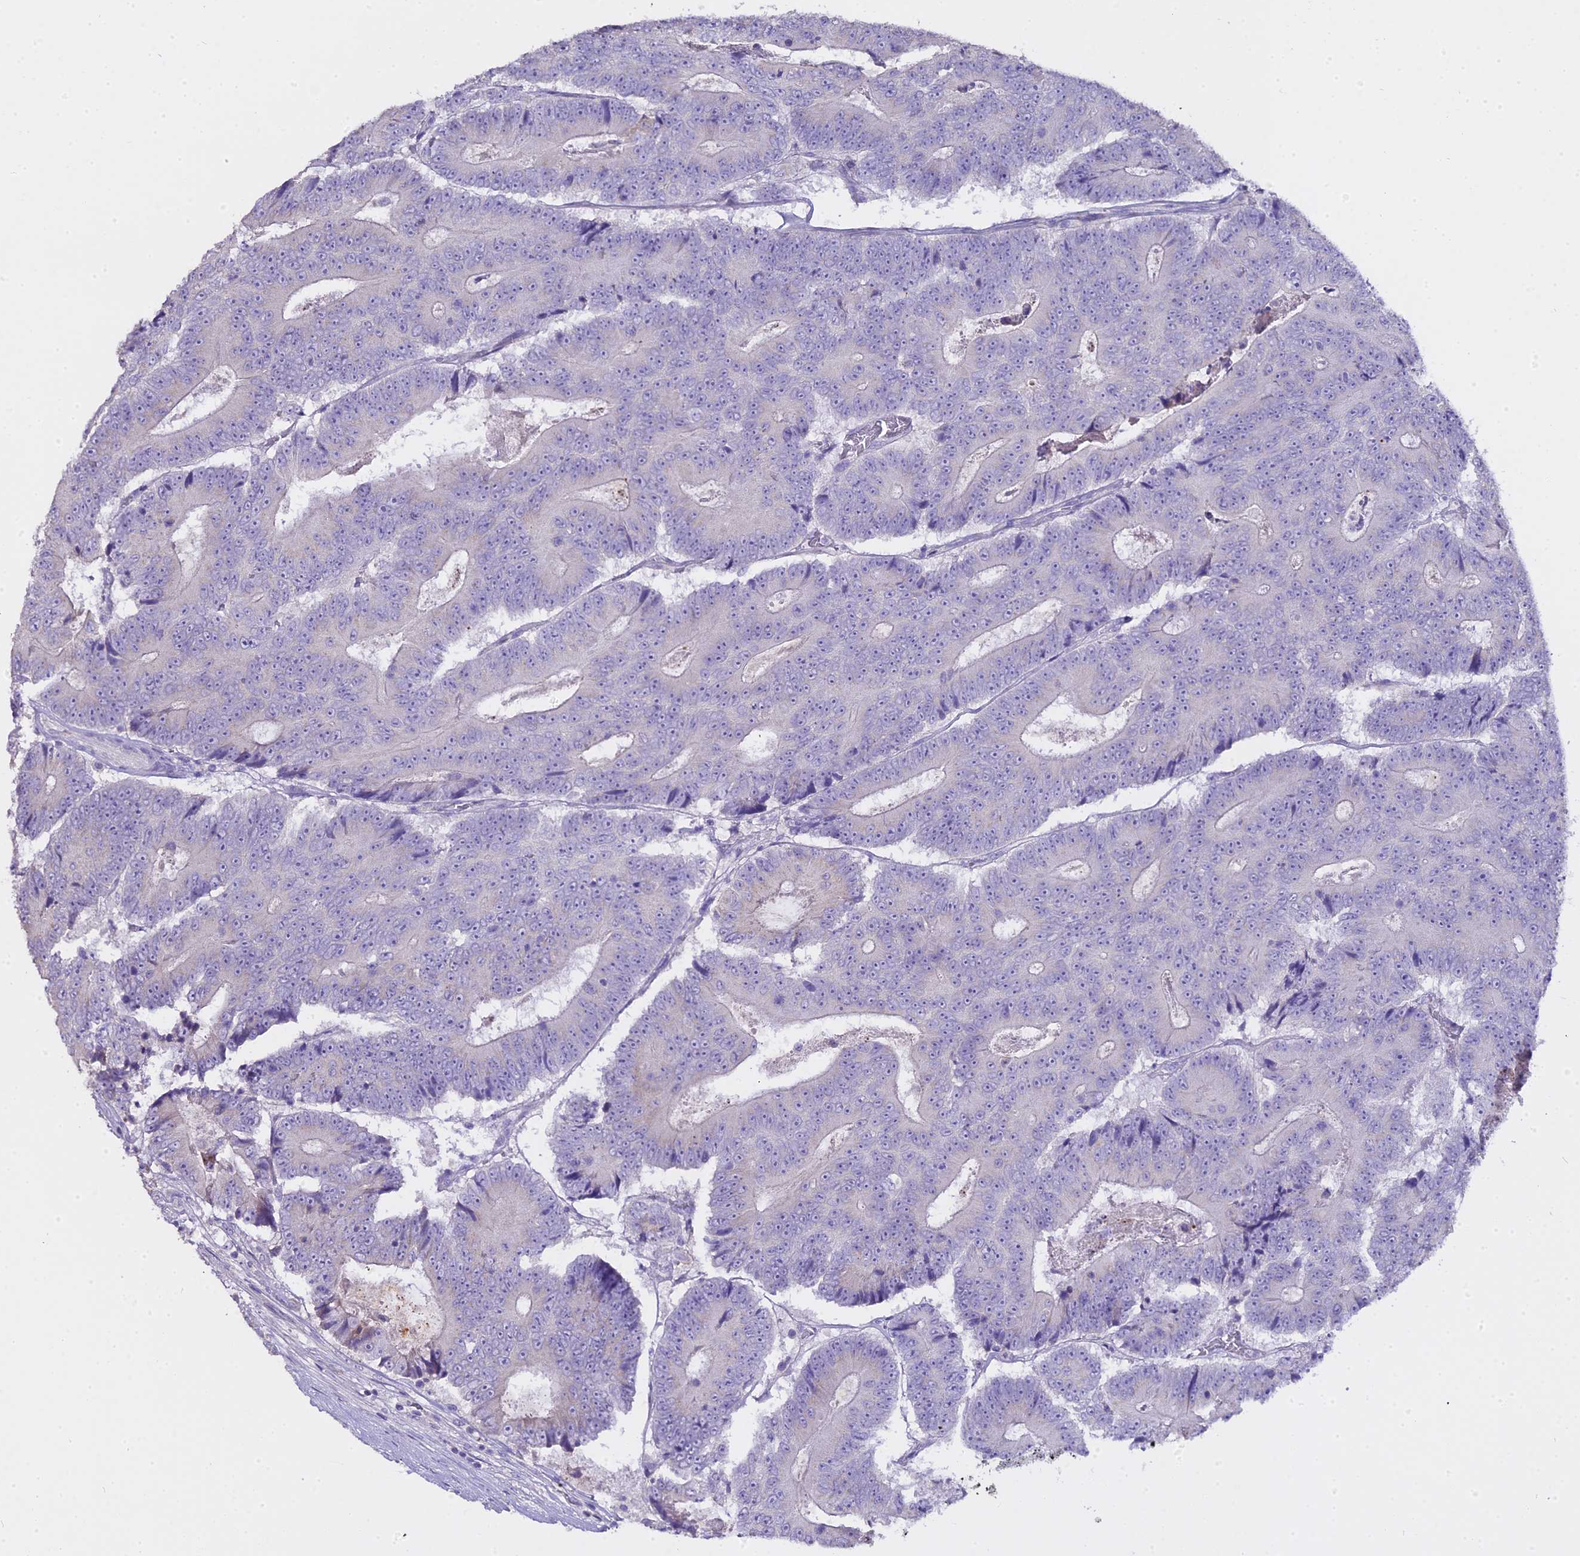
{"staining": {"intensity": "negative", "quantity": "none", "location": "none"}, "tissue": "colorectal cancer", "cell_type": "Tumor cells", "image_type": "cancer", "snomed": [{"axis": "morphology", "description": "Adenocarcinoma, NOS"}, {"axis": "topography", "description": "Colon"}], "caption": "Protein analysis of colorectal adenocarcinoma exhibits no significant positivity in tumor cells. (DAB IHC visualized using brightfield microscopy, high magnification).", "gene": "GLYAT", "patient": {"sex": "male", "age": 83}}